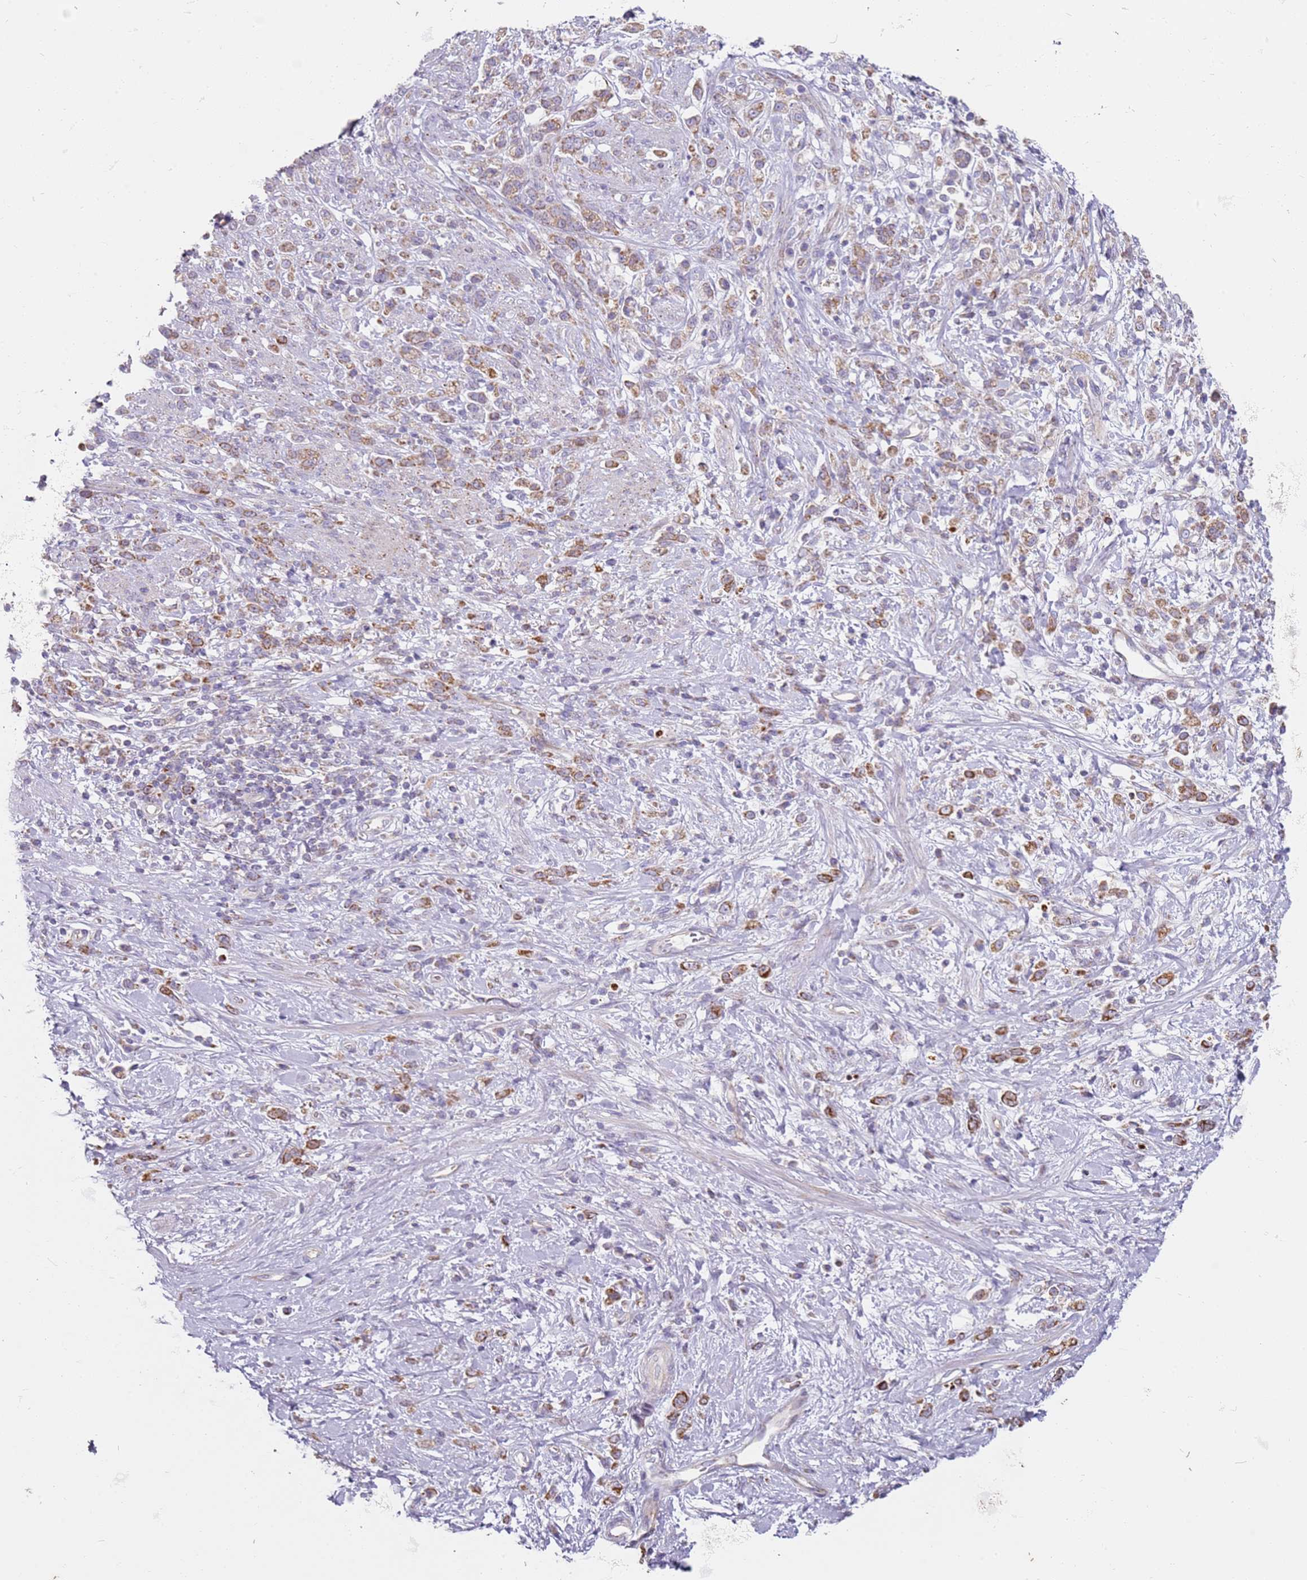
{"staining": {"intensity": "moderate", "quantity": ">75%", "location": "cytoplasmic/membranous"}, "tissue": "stomach cancer", "cell_type": "Tumor cells", "image_type": "cancer", "snomed": [{"axis": "morphology", "description": "Adenocarcinoma, NOS"}, {"axis": "topography", "description": "Stomach"}], "caption": "IHC of human stomach cancer shows medium levels of moderate cytoplasmic/membranous expression in approximately >75% of tumor cells. (brown staining indicates protein expression, while blue staining denotes nuclei).", "gene": "ALS2", "patient": {"sex": "female", "age": 60}}